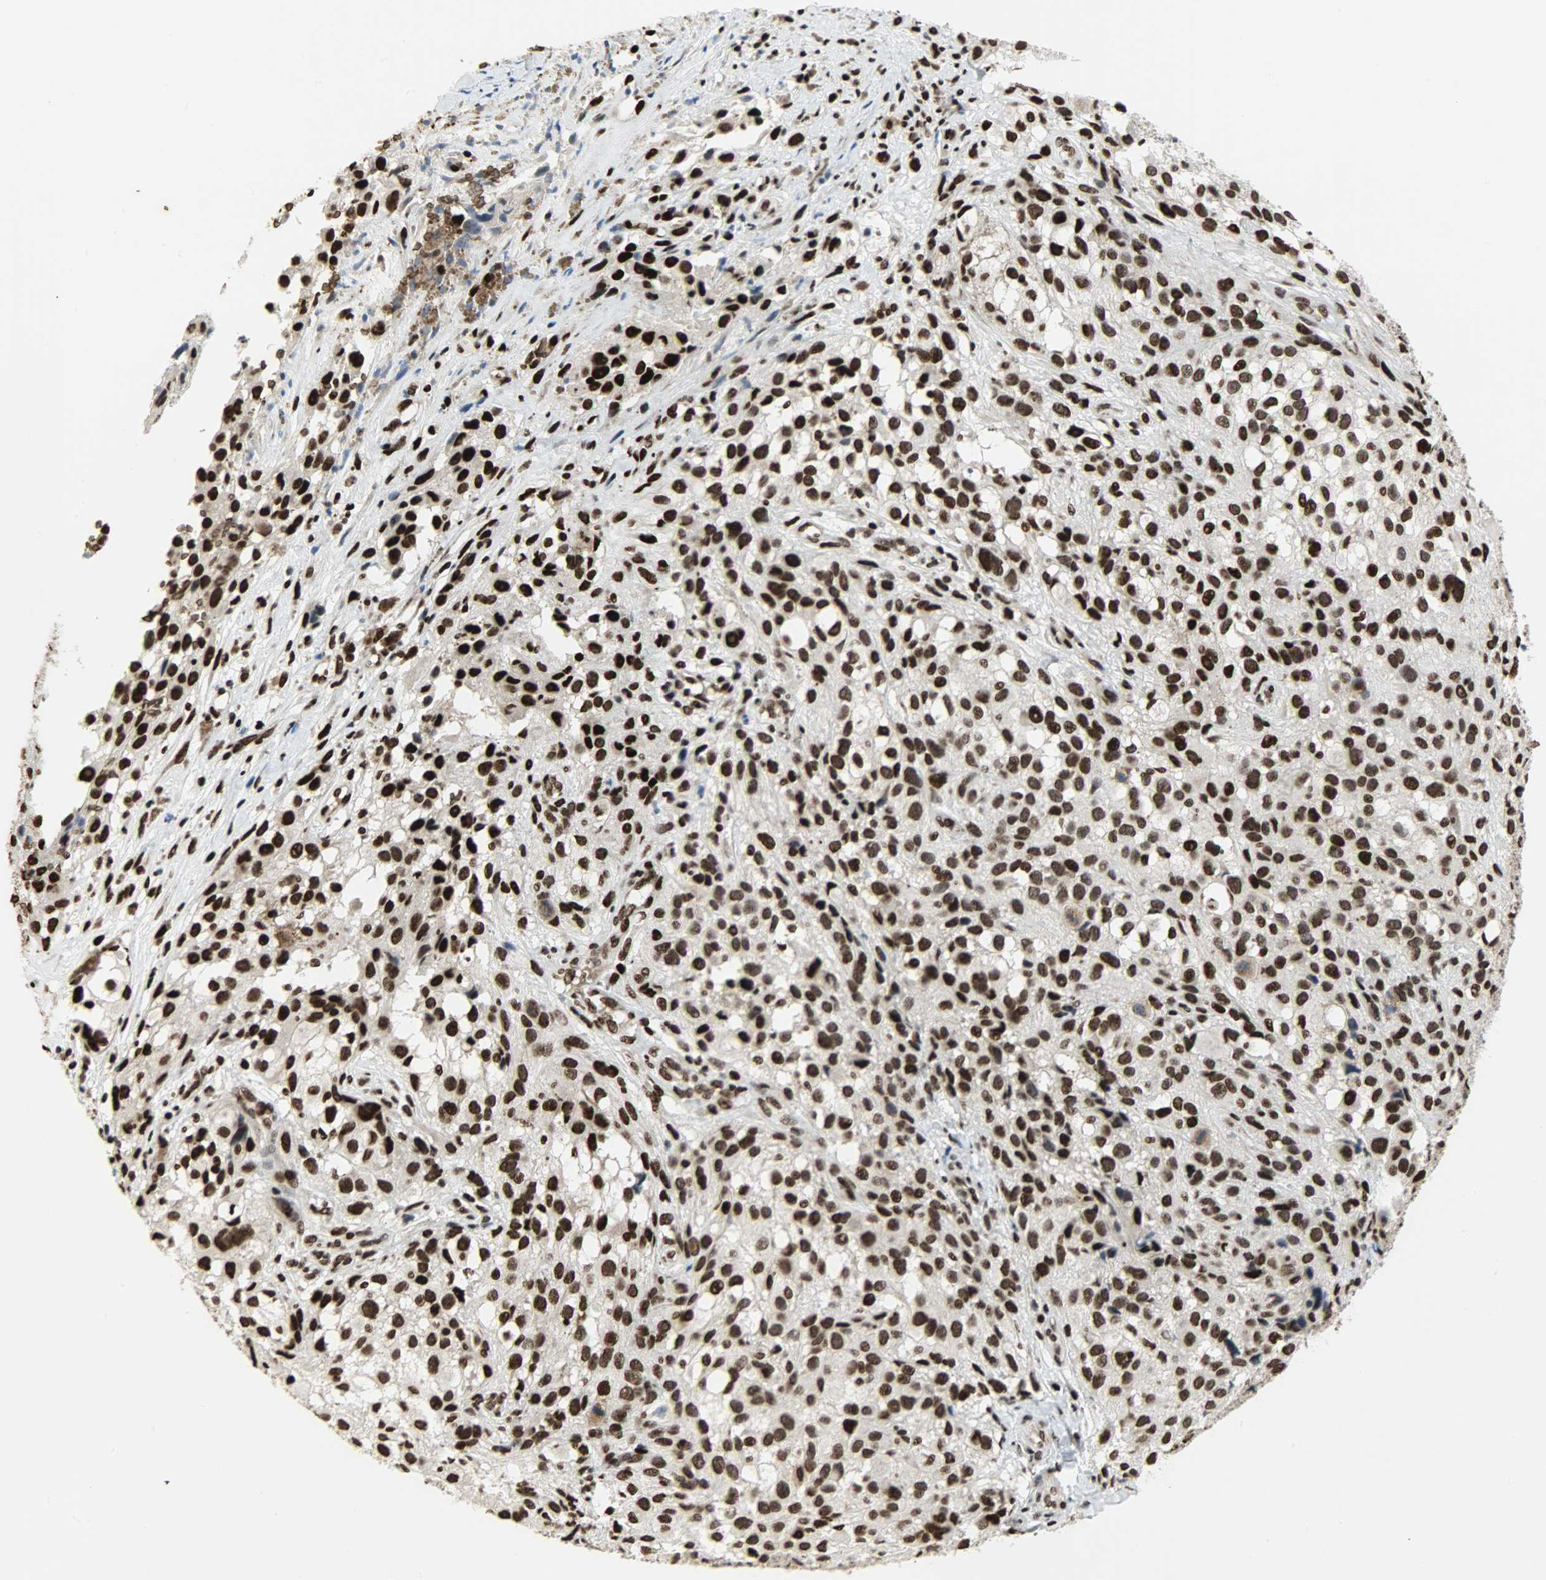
{"staining": {"intensity": "strong", "quantity": ">75%", "location": "cytoplasmic/membranous,nuclear"}, "tissue": "melanoma", "cell_type": "Tumor cells", "image_type": "cancer", "snomed": [{"axis": "morphology", "description": "Necrosis, NOS"}, {"axis": "morphology", "description": "Malignant melanoma, NOS"}, {"axis": "topography", "description": "Skin"}], "caption": "A brown stain highlights strong cytoplasmic/membranous and nuclear expression of a protein in melanoma tumor cells.", "gene": "SNAI1", "patient": {"sex": "female", "age": 87}}